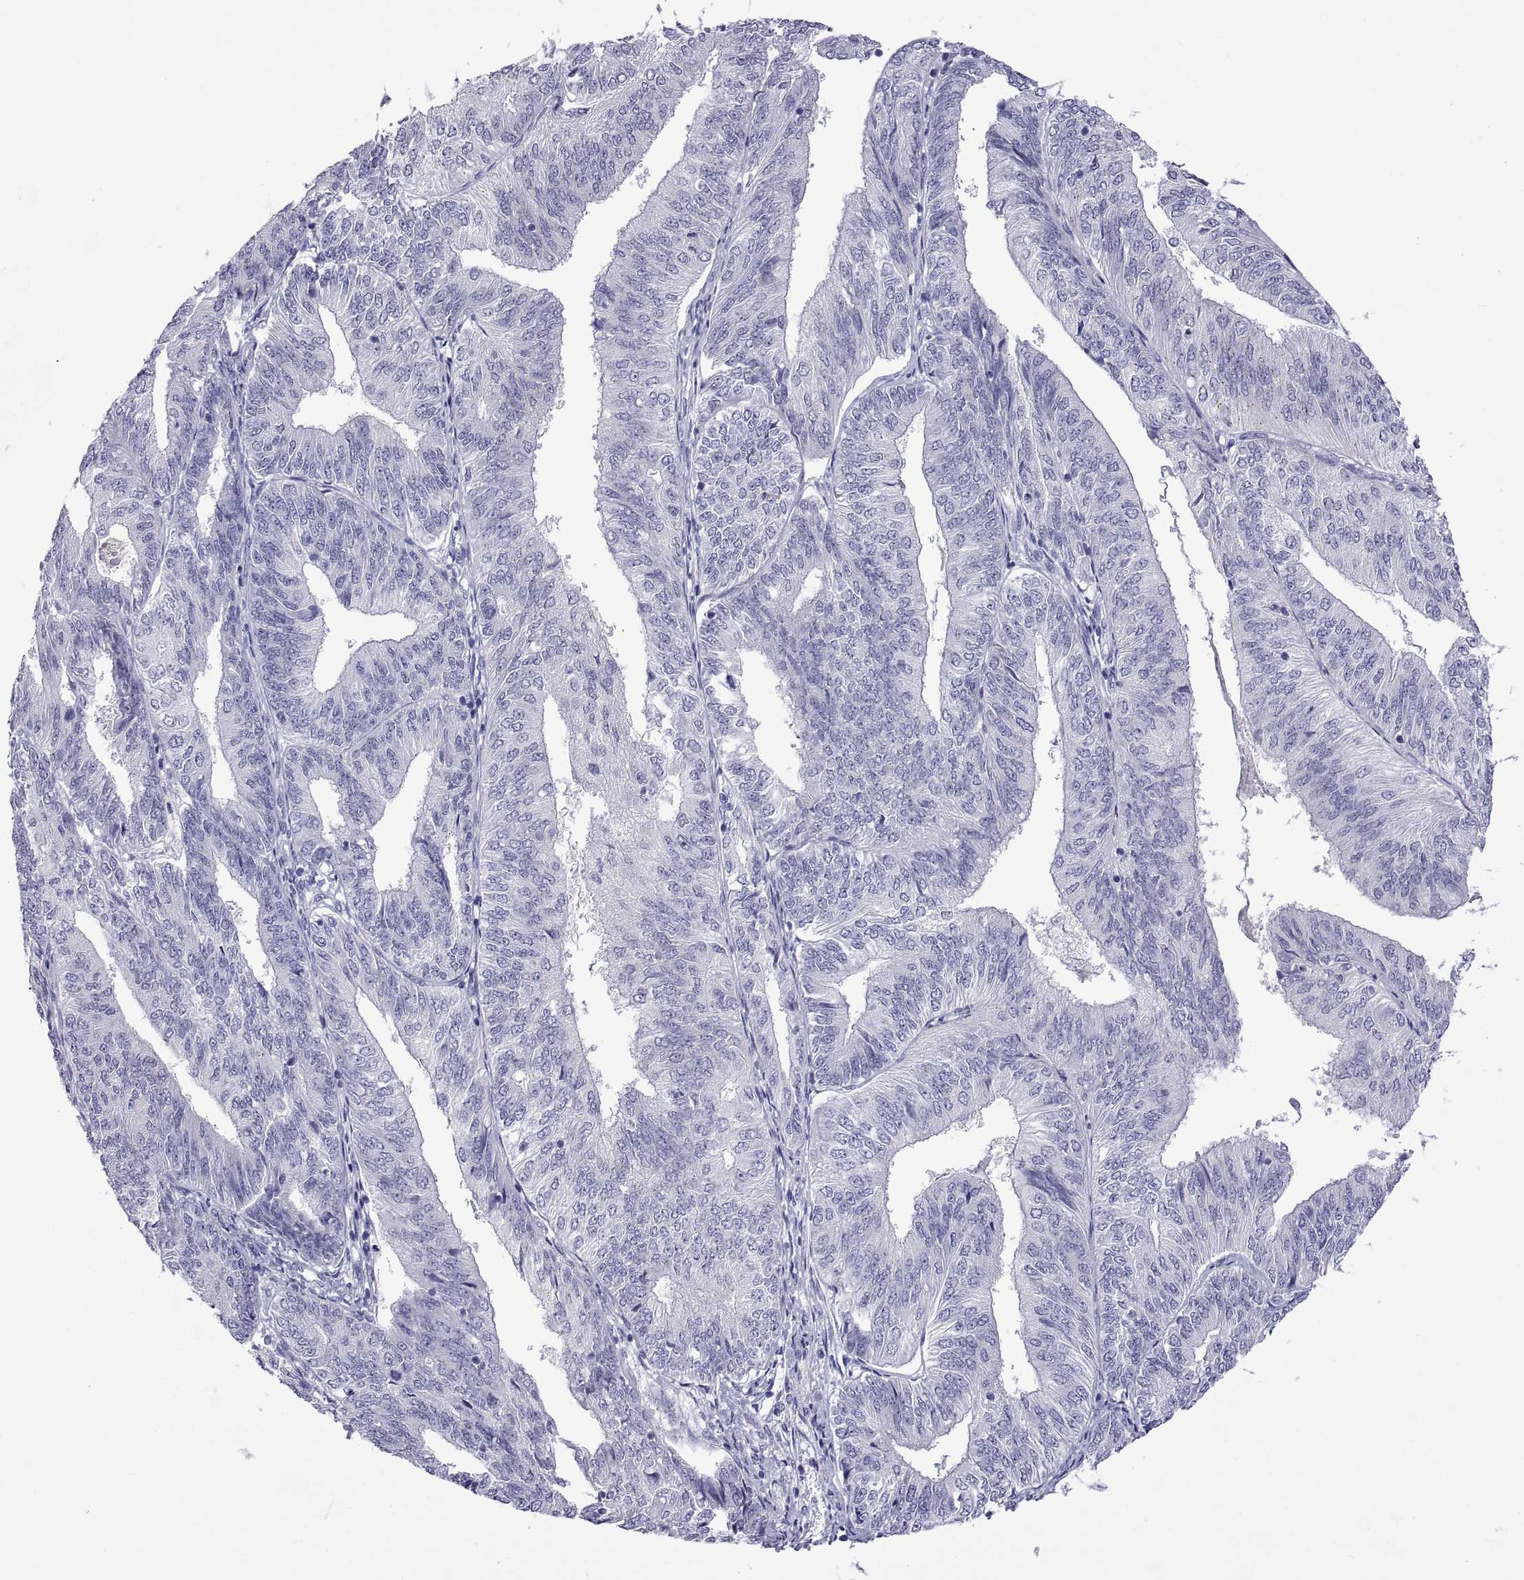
{"staining": {"intensity": "negative", "quantity": "none", "location": "none"}, "tissue": "endometrial cancer", "cell_type": "Tumor cells", "image_type": "cancer", "snomed": [{"axis": "morphology", "description": "Adenocarcinoma, NOS"}, {"axis": "topography", "description": "Endometrium"}], "caption": "Tumor cells show no significant protein expression in endometrial adenocarcinoma.", "gene": "VSX2", "patient": {"sex": "female", "age": 58}}